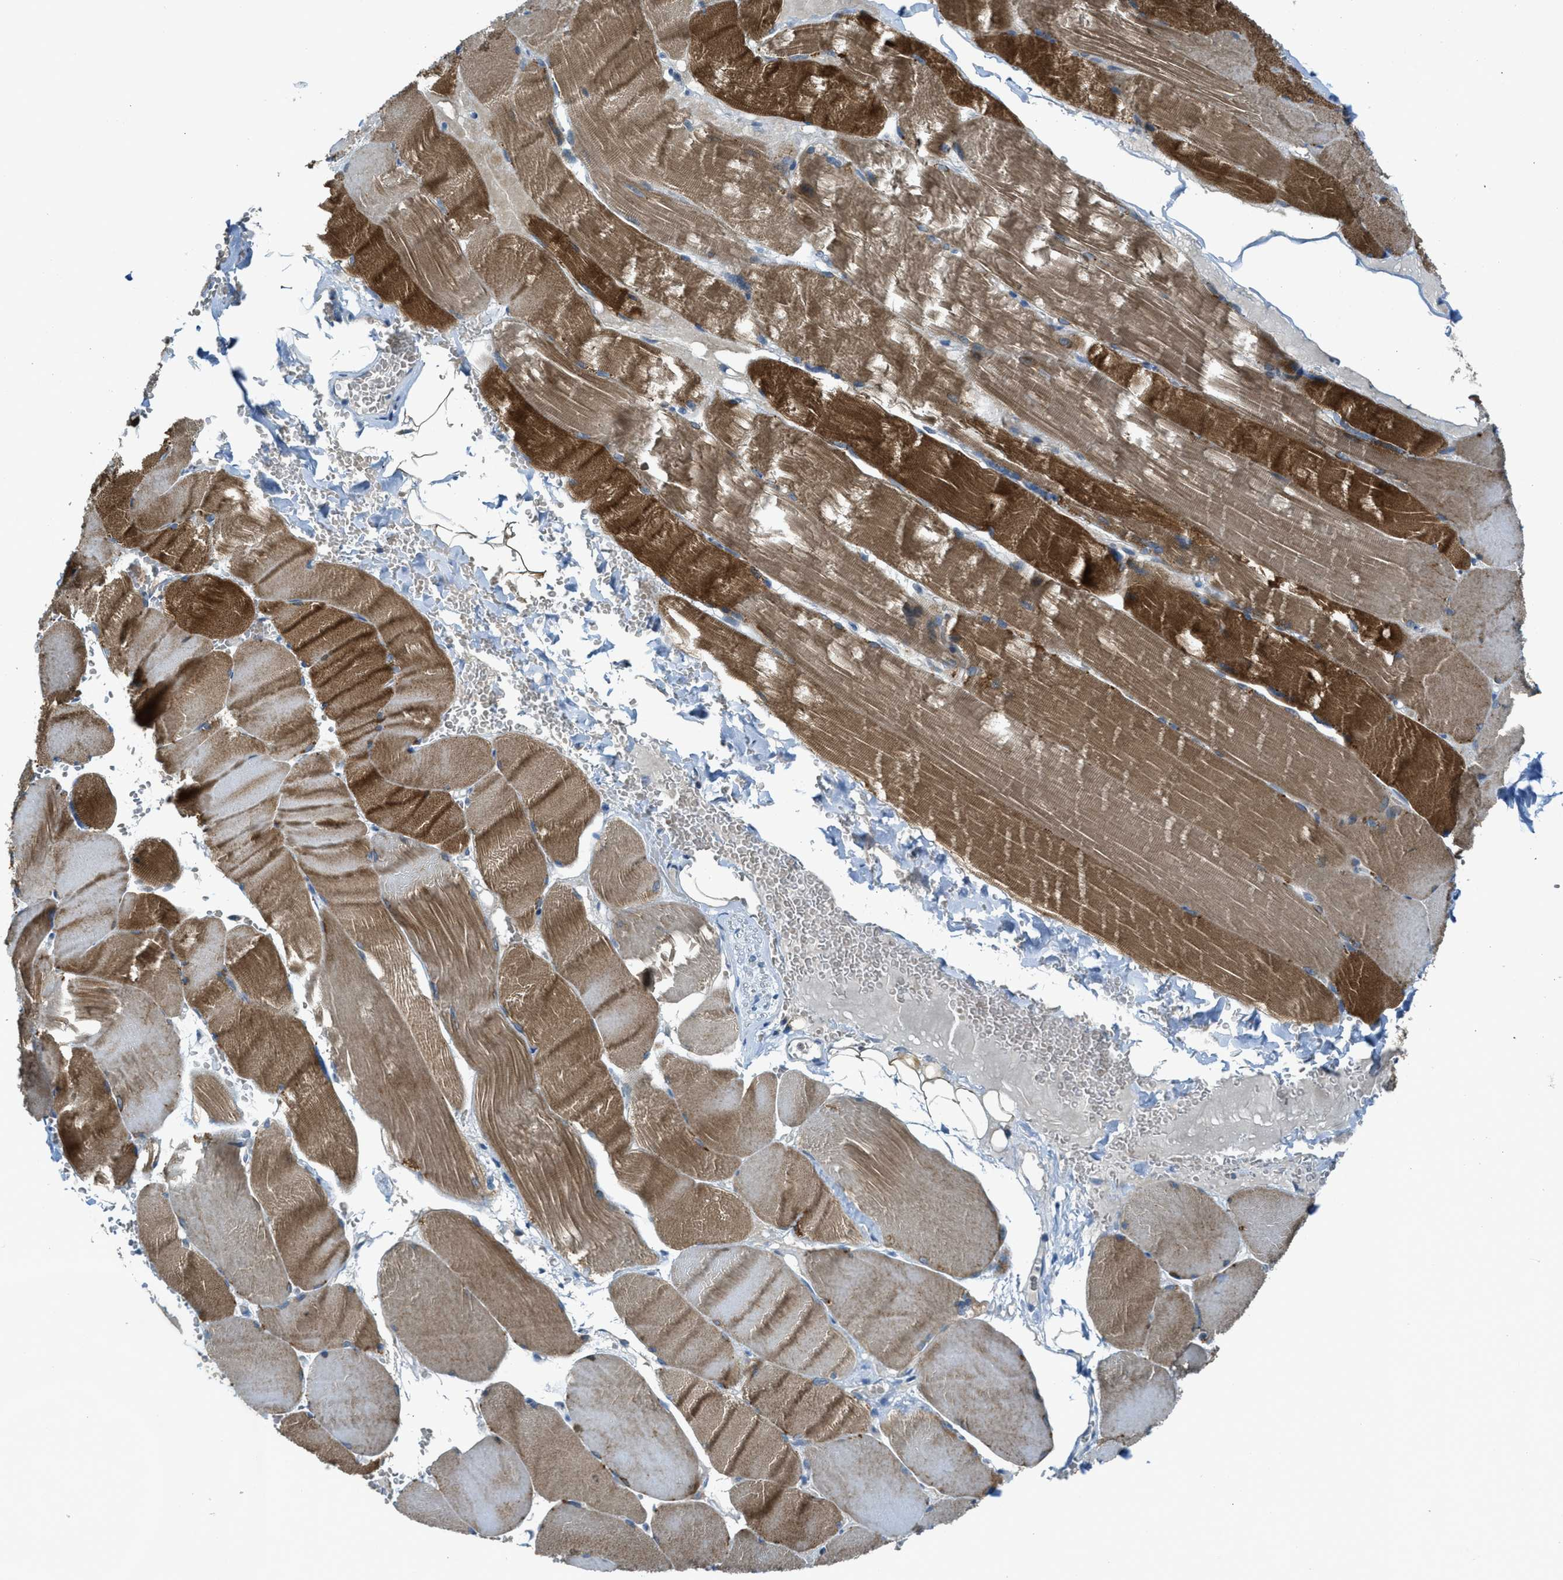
{"staining": {"intensity": "strong", "quantity": ">75%", "location": "cytoplasmic/membranous"}, "tissue": "skeletal muscle", "cell_type": "Myocytes", "image_type": "normal", "snomed": [{"axis": "morphology", "description": "Normal tissue, NOS"}, {"axis": "topography", "description": "Skin"}, {"axis": "topography", "description": "Skeletal muscle"}], "caption": "The immunohistochemical stain labels strong cytoplasmic/membranous staining in myocytes of normal skeletal muscle.", "gene": "CDON", "patient": {"sex": "male", "age": 83}}